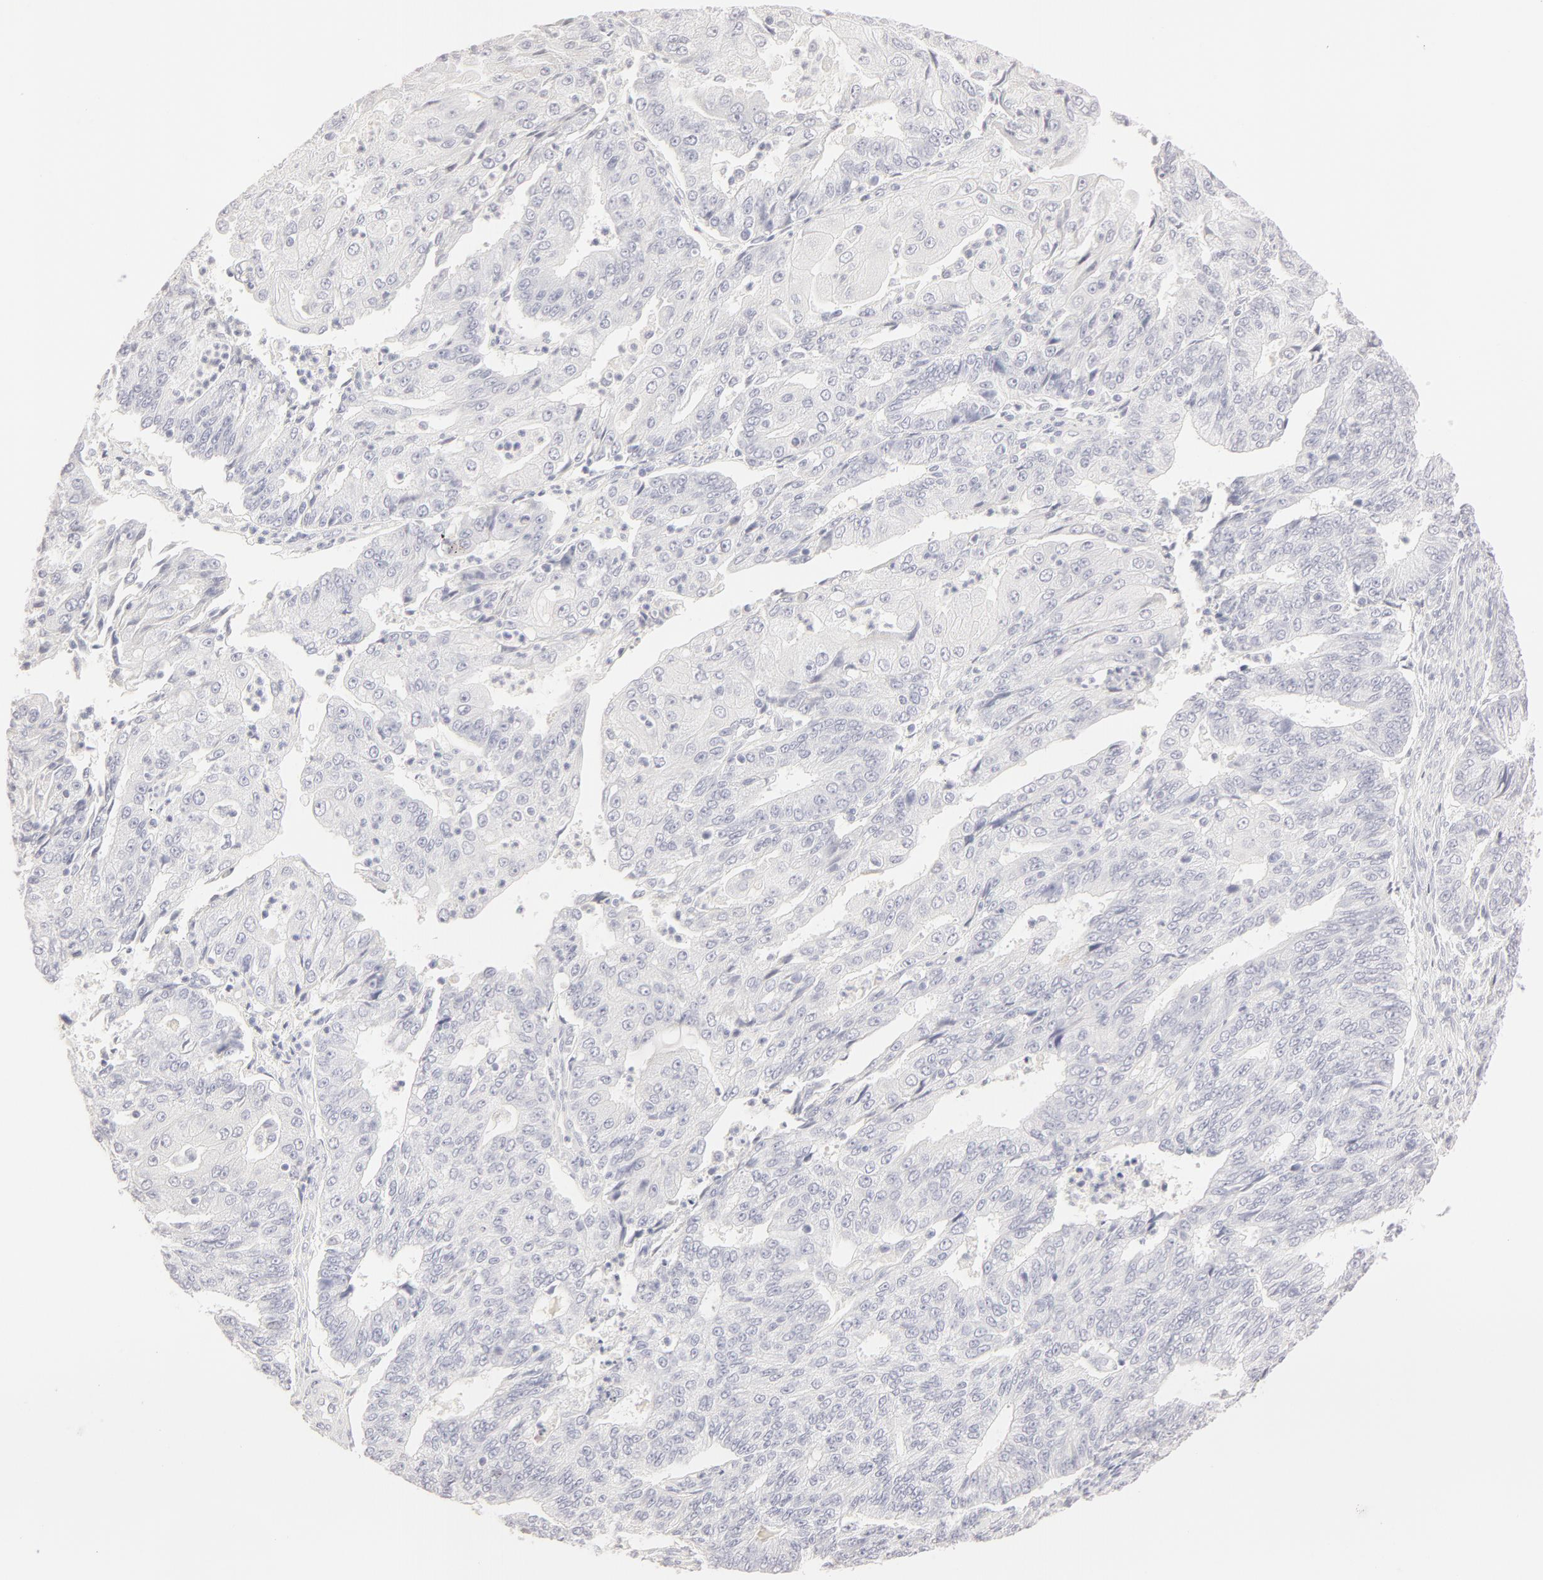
{"staining": {"intensity": "negative", "quantity": "none", "location": "none"}, "tissue": "endometrial cancer", "cell_type": "Tumor cells", "image_type": "cancer", "snomed": [{"axis": "morphology", "description": "Adenocarcinoma, NOS"}, {"axis": "topography", "description": "Endometrium"}], "caption": "Tumor cells are negative for protein expression in human endometrial cancer (adenocarcinoma).", "gene": "LGALS7B", "patient": {"sex": "female", "age": 56}}